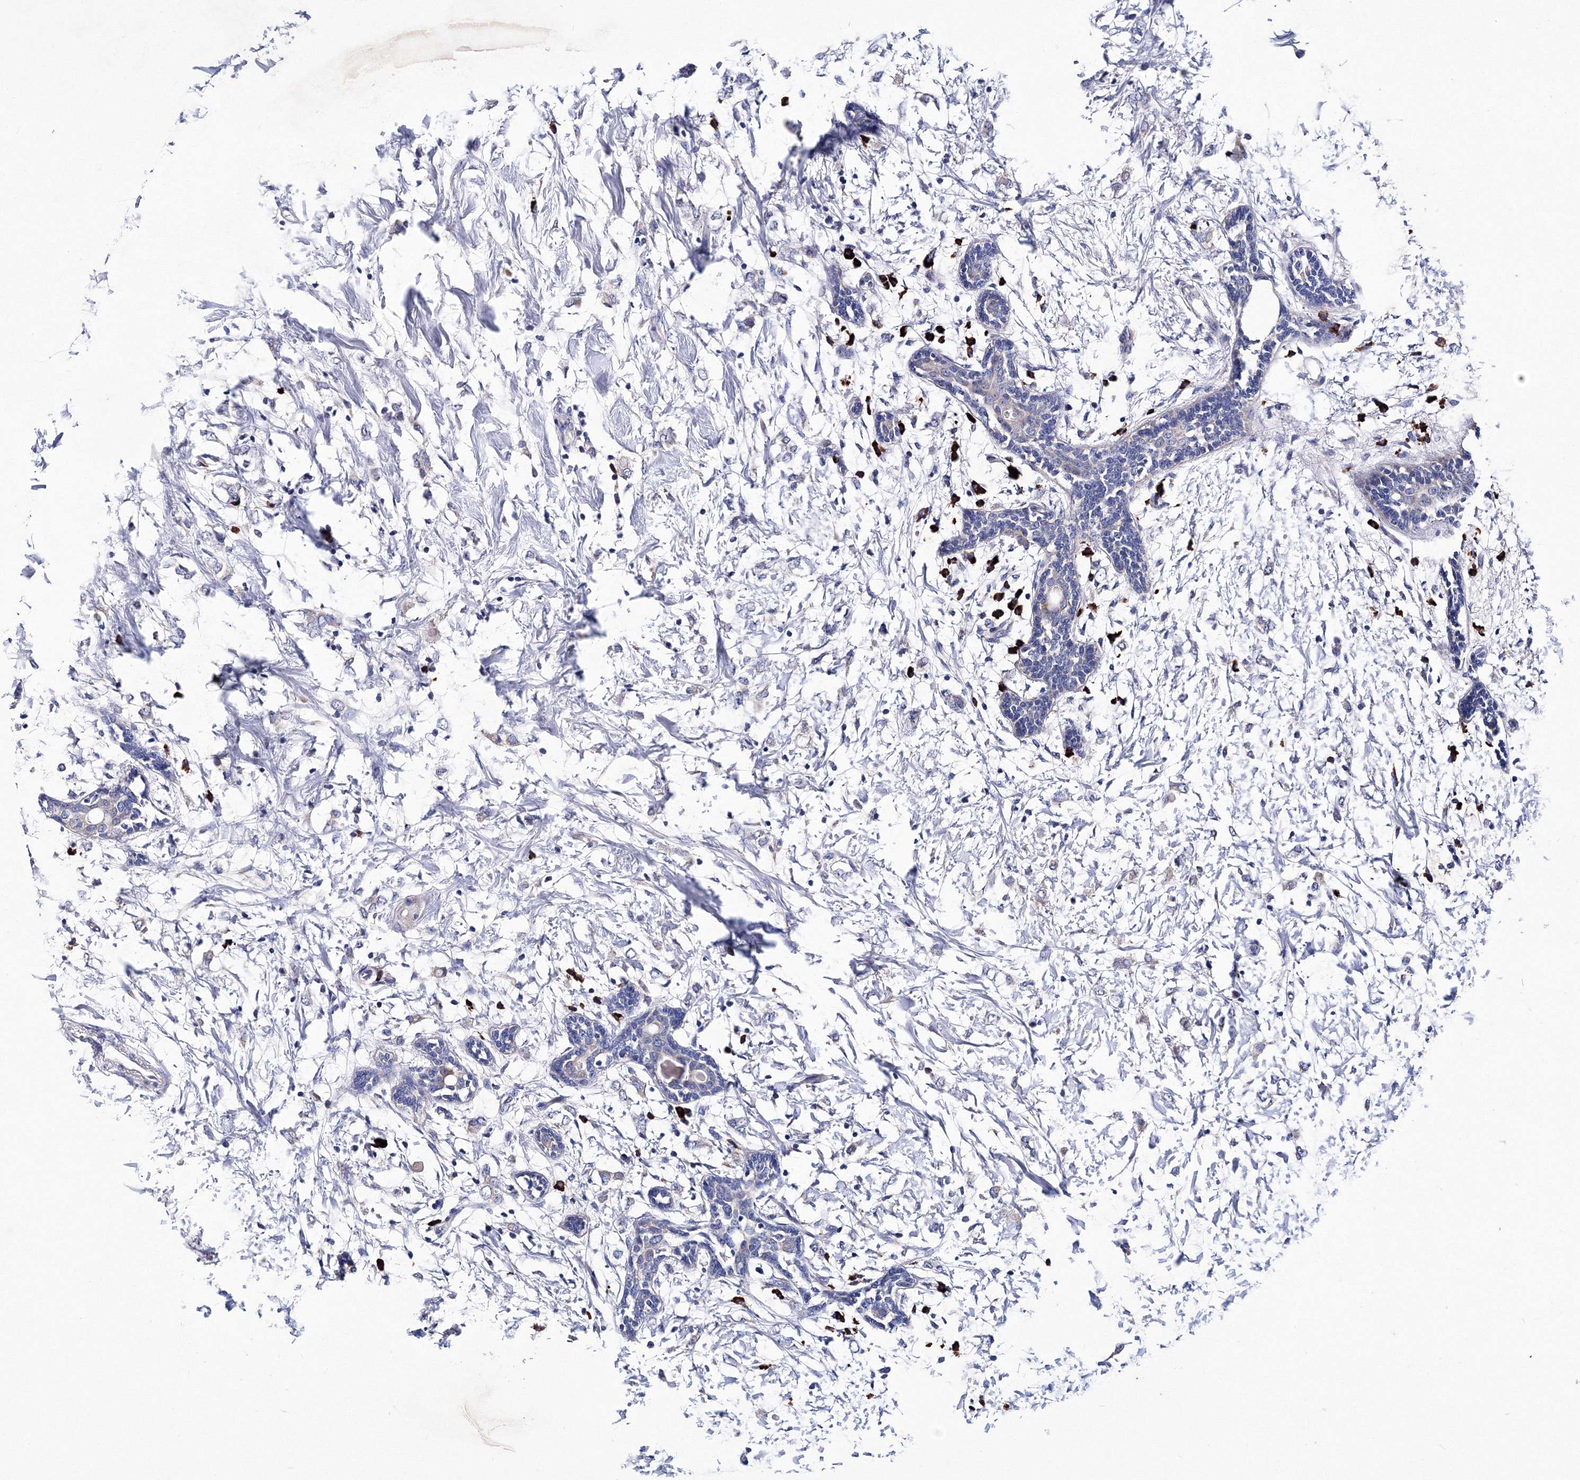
{"staining": {"intensity": "negative", "quantity": "none", "location": "none"}, "tissue": "breast cancer", "cell_type": "Tumor cells", "image_type": "cancer", "snomed": [{"axis": "morphology", "description": "Normal tissue, NOS"}, {"axis": "morphology", "description": "Lobular carcinoma"}, {"axis": "topography", "description": "Breast"}], "caption": "DAB (3,3'-diaminobenzidine) immunohistochemical staining of breast lobular carcinoma shows no significant expression in tumor cells. The staining was performed using DAB (3,3'-diaminobenzidine) to visualize the protein expression in brown, while the nuclei were stained in blue with hematoxylin (Magnification: 20x).", "gene": "TRPM2", "patient": {"sex": "female", "age": 47}}